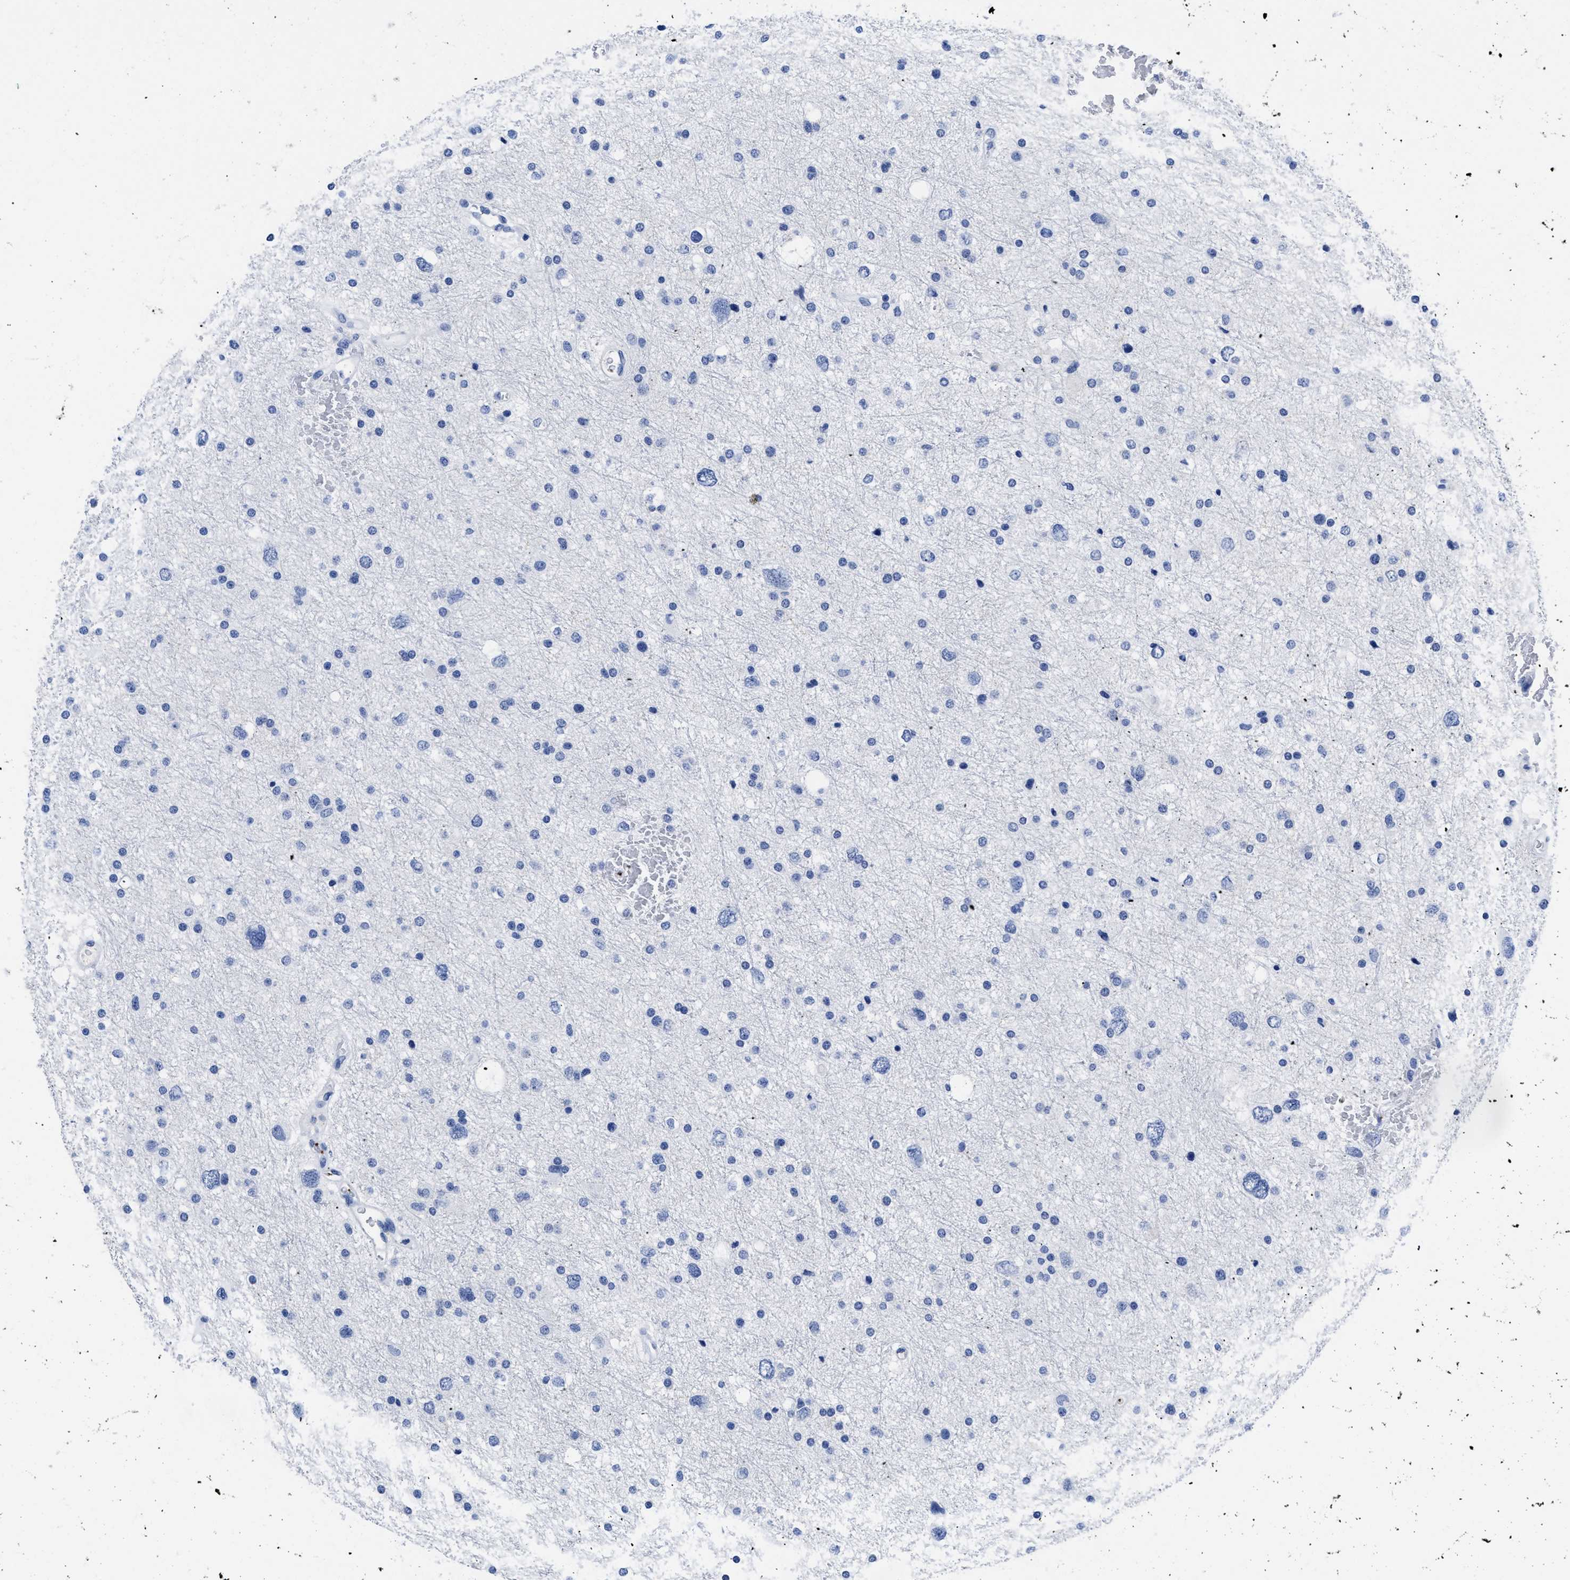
{"staining": {"intensity": "negative", "quantity": "none", "location": "none"}, "tissue": "glioma", "cell_type": "Tumor cells", "image_type": "cancer", "snomed": [{"axis": "morphology", "description": "Glioma, malignant, Low grade"}, {"axis": "topography", "description": "Brain"}], "caption": "Tumor cells are negative for protein expression in human glioma.", "gene": "TREML1", "patient": {"sex": "female", "age": 37}}